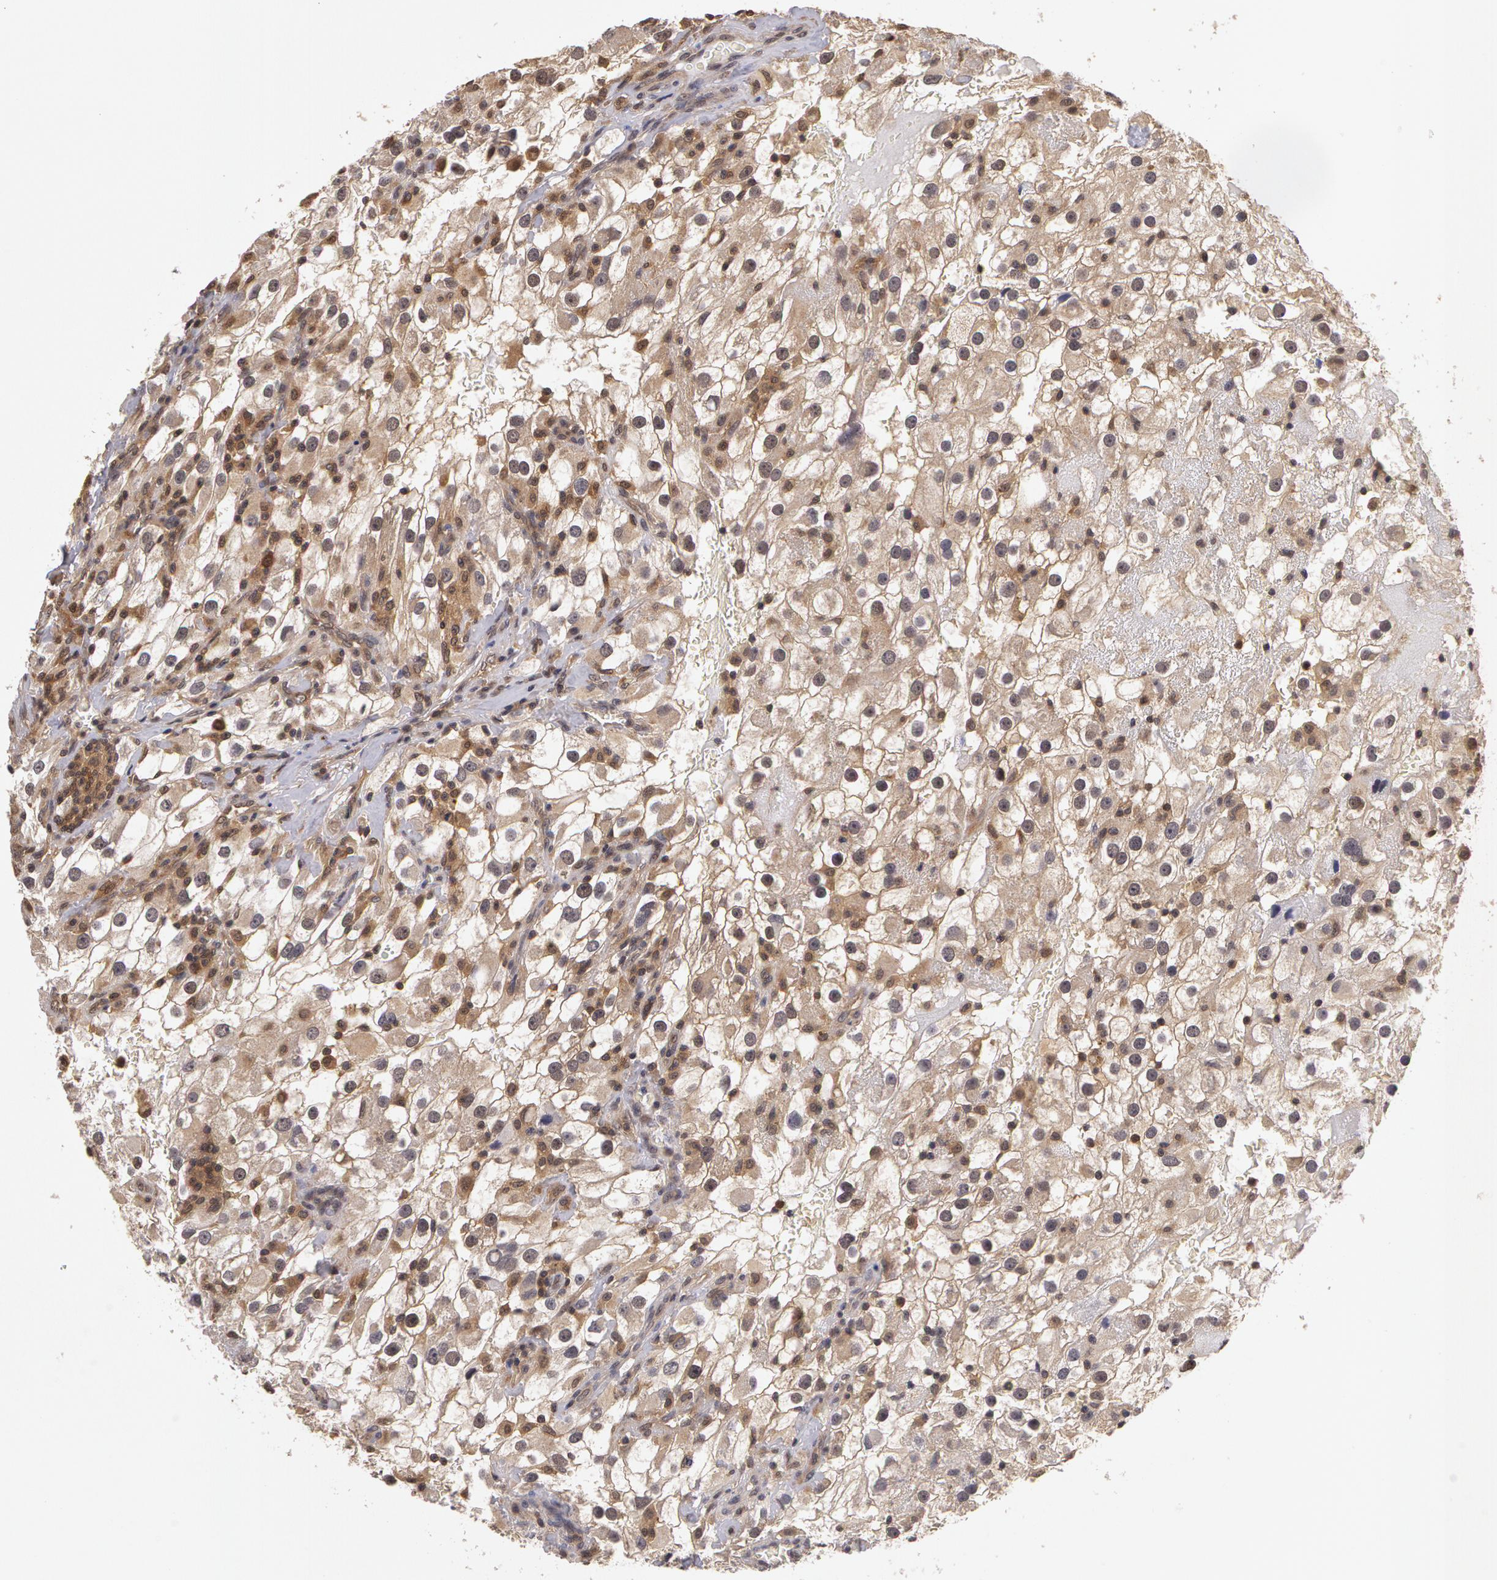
{"staining": {"intensity": "weak", "quantity": "<25%", "location": "cytoplasmic/membranous"}, "tissue": "renal cancer", "cell_type": "Tumor cells", "image_type": "cancer", "snomed": [{"axis": "morphology", "description": "Adenocarcinoma, NOS"}, {"axis": "topography", "description": "Kidney"}], "caption": "DAB (3,3'-diaminobenzidine) immunohistochemical staining of renal adenocarcinoma reveals no significant staining in tumor cells.", "gene": "AHSA1", "patient": {"sex": "female", "age": 52}}